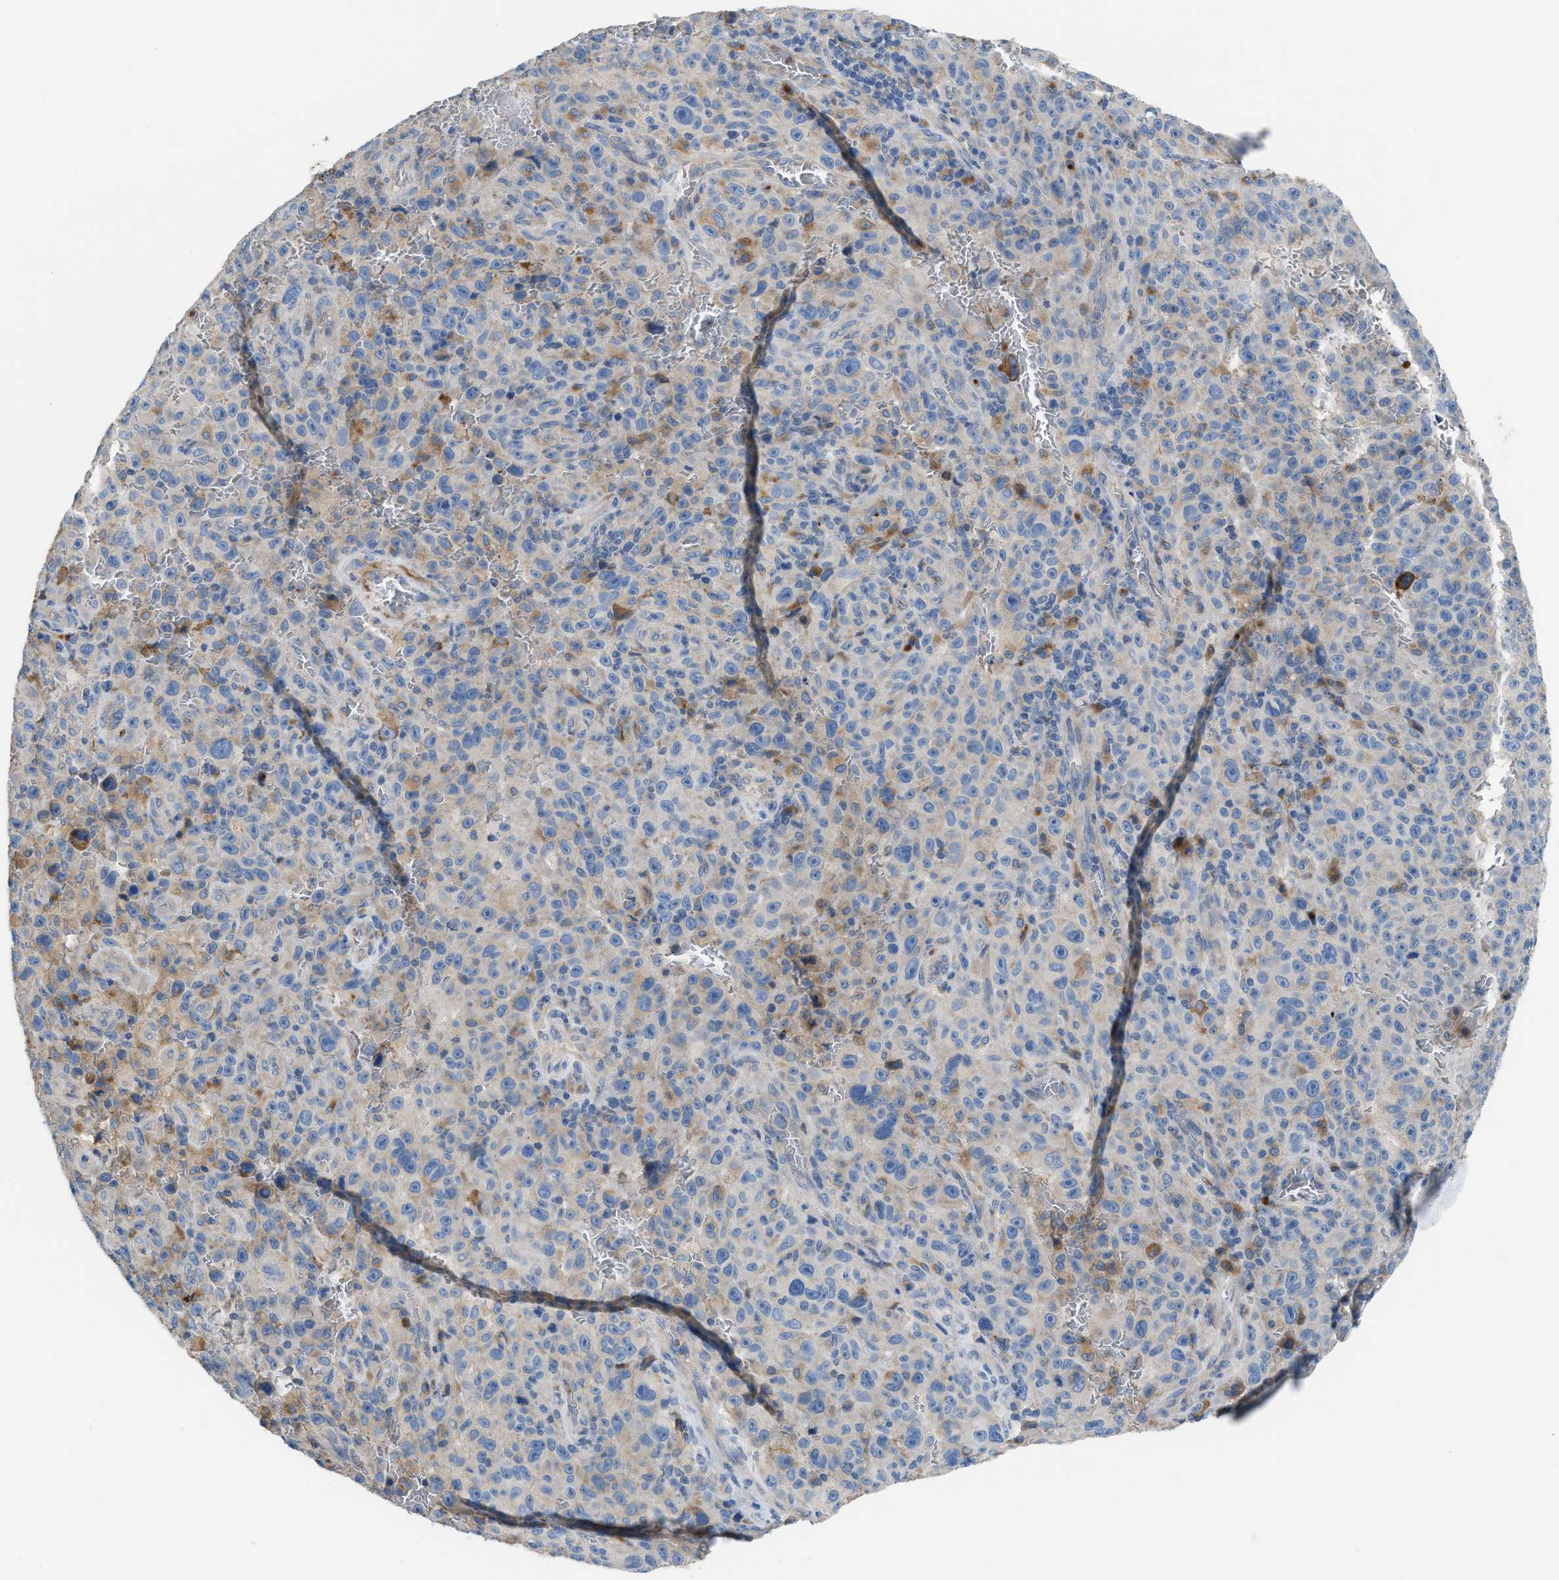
{"staining": {"intensity": "weak", "quantity": "<25%", "location": "cytoplasmic/membranous"}, "tissue": "melanoma", "cell_type": "Tumor cells", "image_type": "cancer", "snomed": [{"axis": "morphology", "description": "Malignant melanoma, NOS"}, {"axis": "topography", "description": "Skin"}], "caption": "An IHC image of melanoma is shown. There is no staining in tumor cells of melanoma.", "gene": "AOAH", "patient": {"sex": "female", "age": 82}}